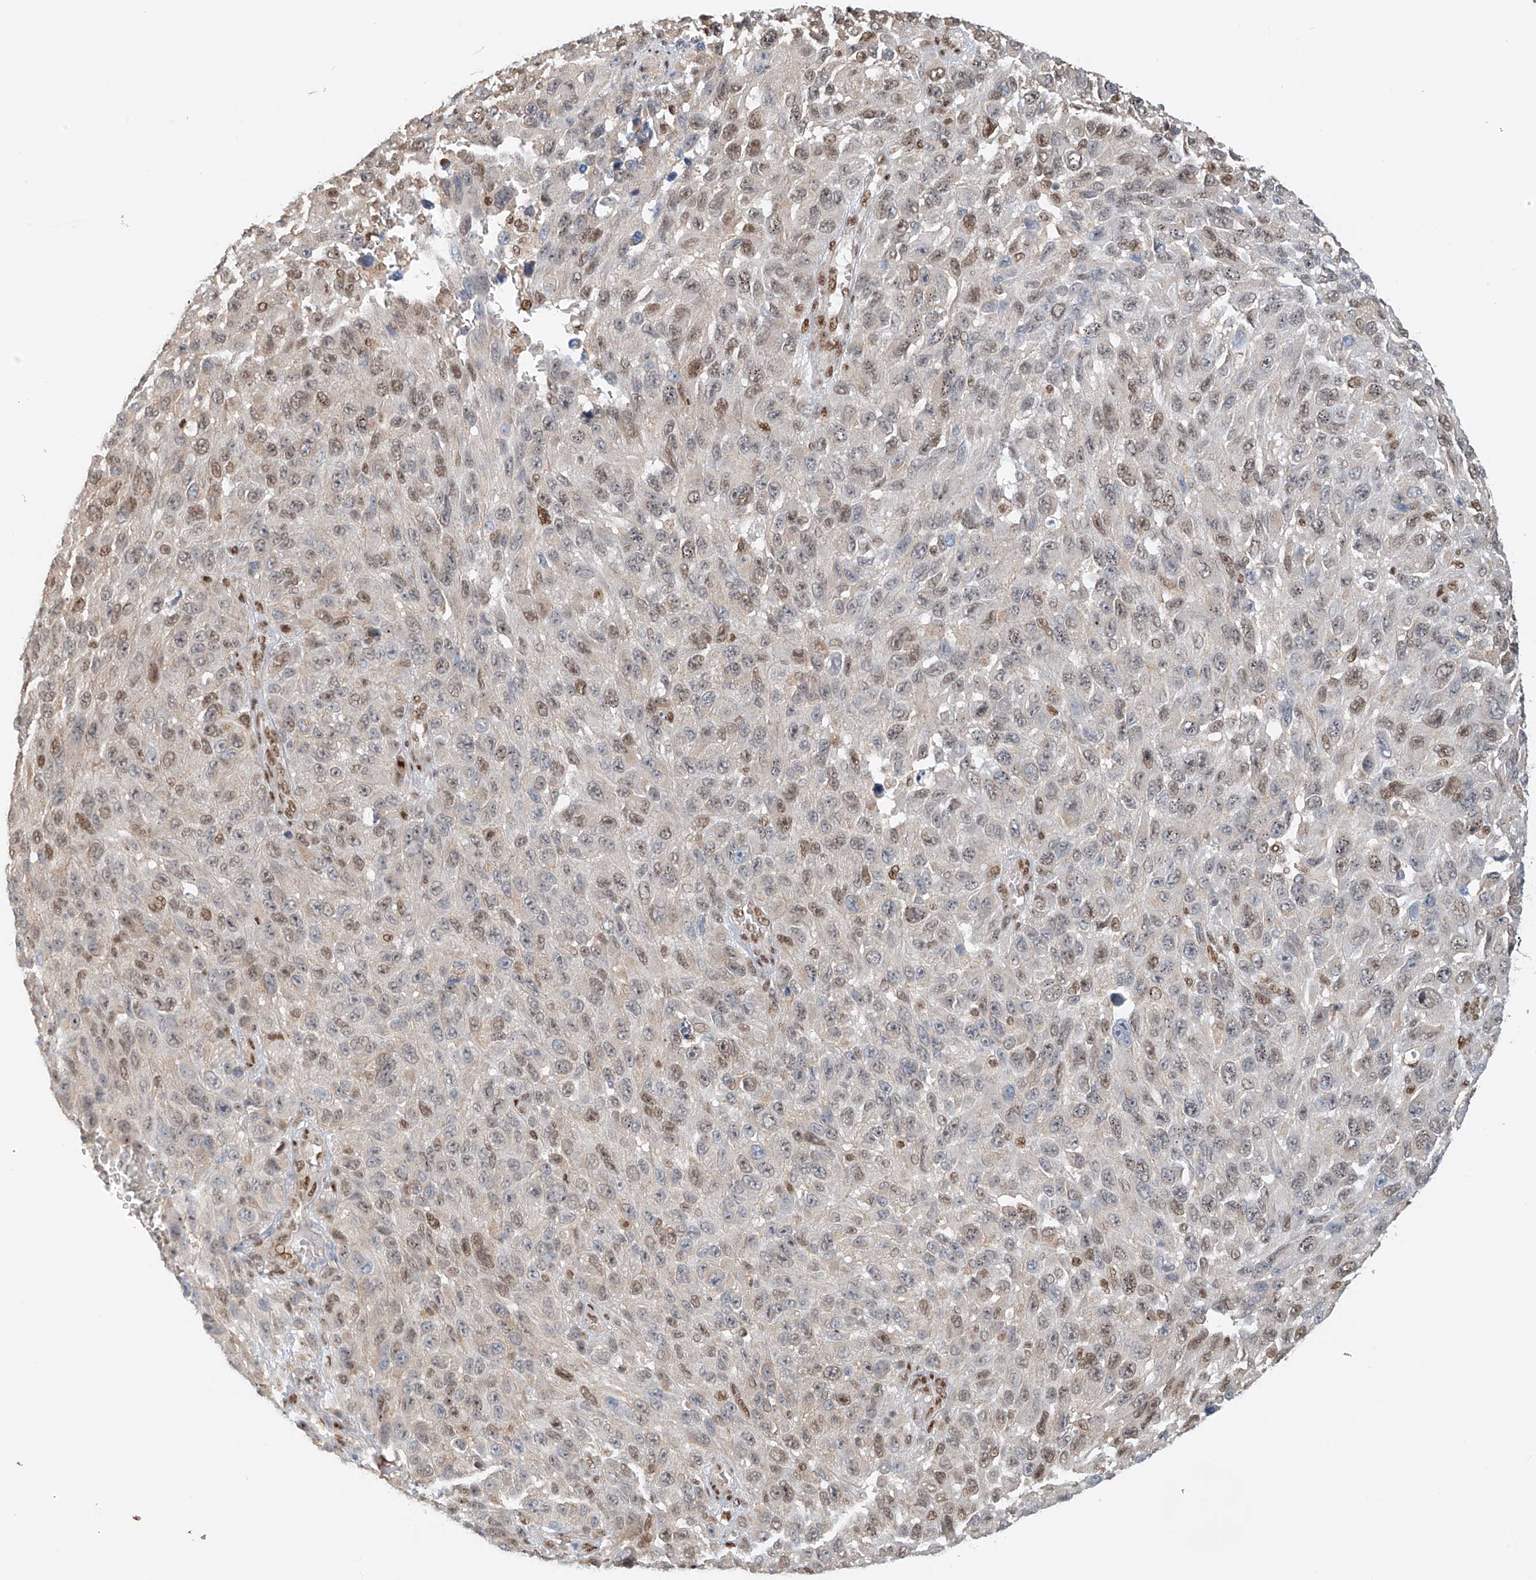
{"staining": {"intensity": "moderate", "quantity": "25%-75%", "location": "nuclear"}, "tissue": "melanoma", "cell_type": "Tumor cells", "image_type": "cancer", "snomed": [{"axis": "morphology", "description": "Malignant melanoma, NOS"}, {"axis": "topography", "description": "Skin"}], "caption": "Immunohistochemistry (IHC) of melanoma shows medium levels of moderate nuclear positivity in about 25%-75% of tumor cells.", "gene": "ZNF514", "patient": {"sex": "female", "age": 96}}